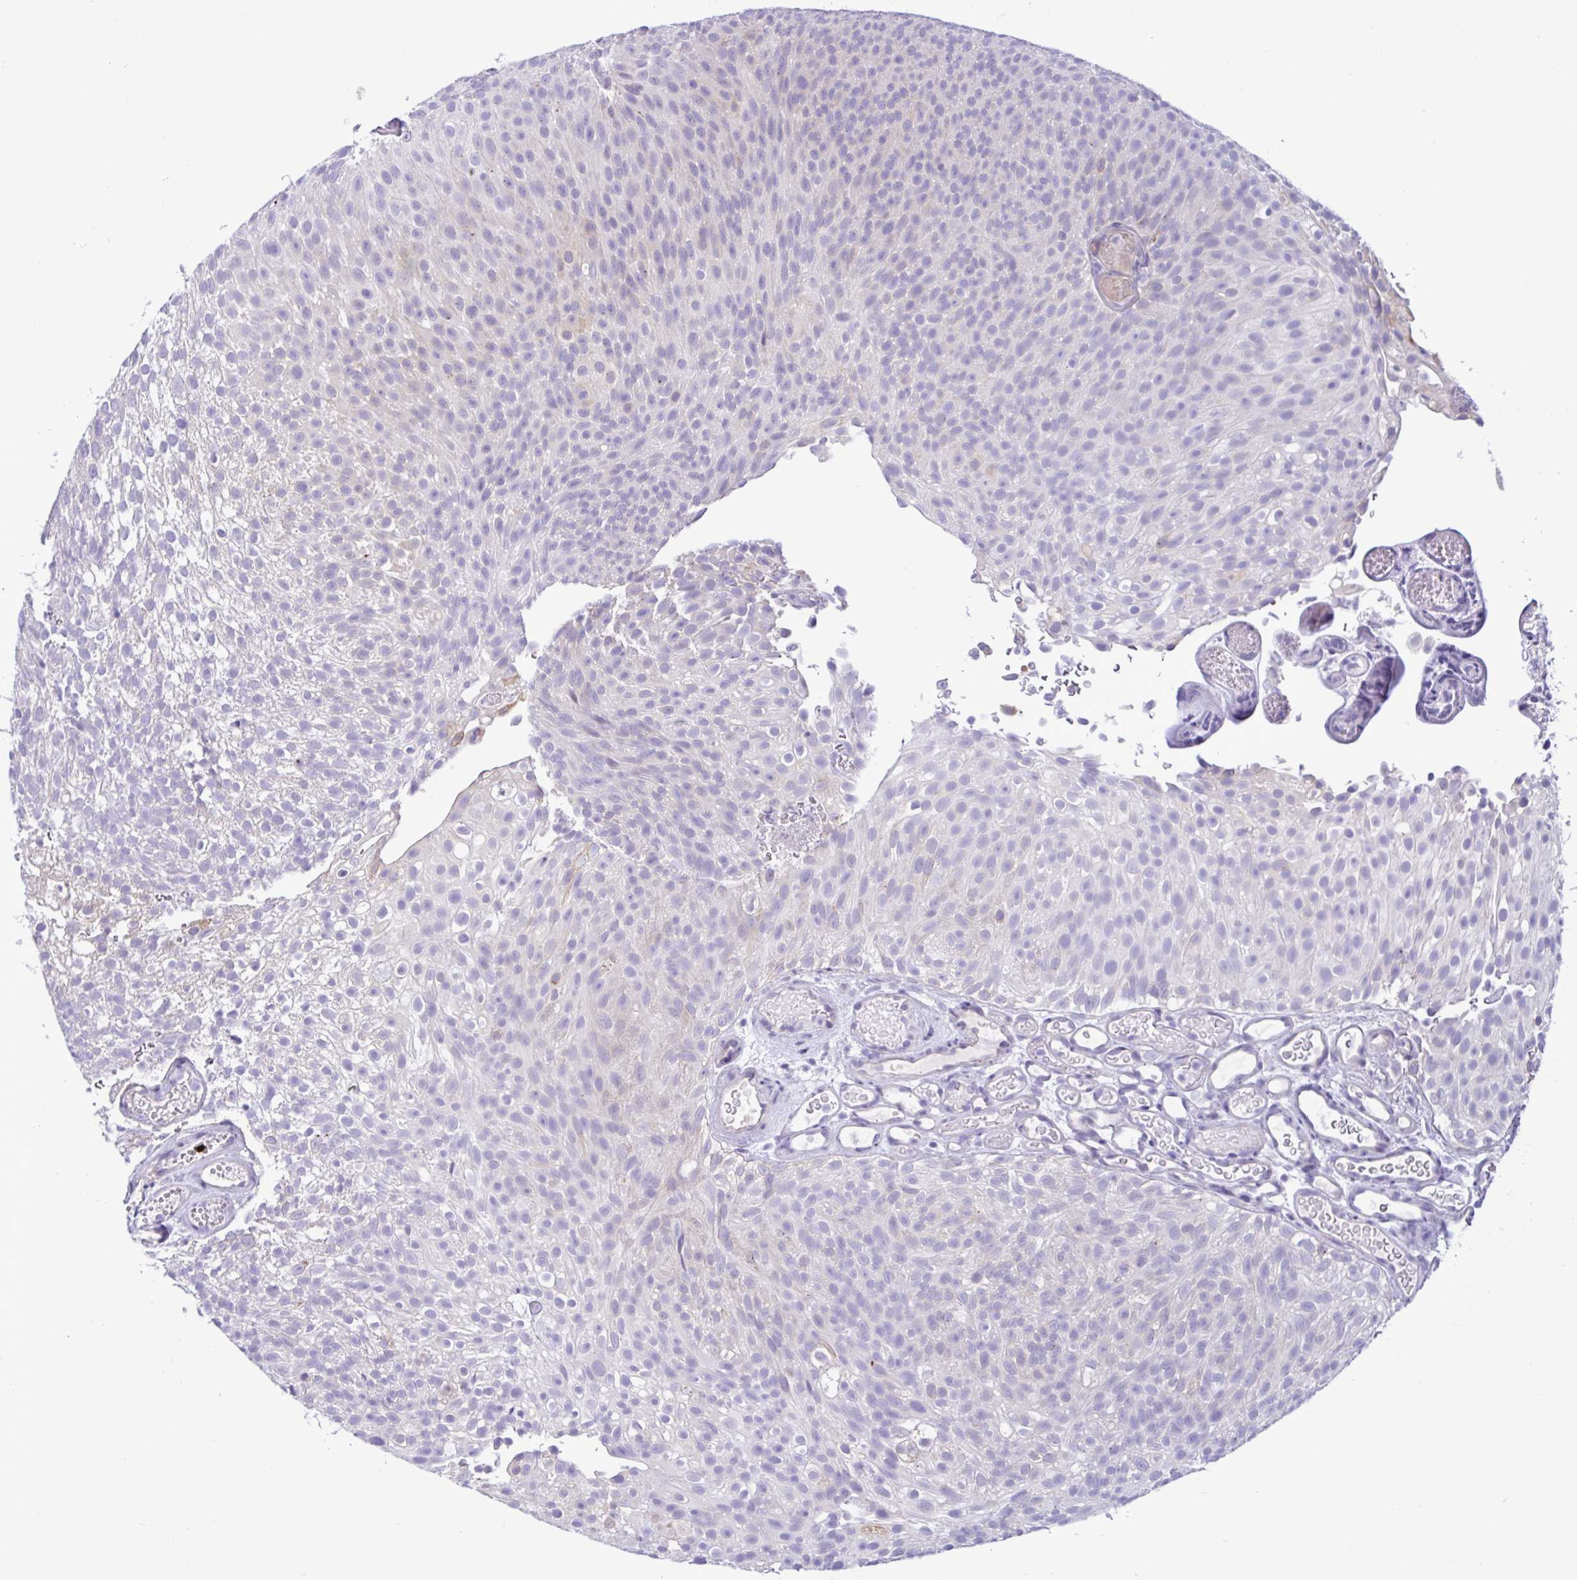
{"staining": {"intensity": "negative", "quantity": "none", "location": "none"}, "tissue": "urothelial cancer", "cell_type": "Tumor cells", "image_type": "cancer", "snomed": [{"axis": "morphology", "description": "Urothelial carcinoma, Low grade"}, {"axis": "topography", "description": "Urinary bladder"}], "caption": "Image shows no significant protein staining in tumor cells of urothelial cancer.", "gene": "SREBF1", "patient": {"sex": "male", "age": 78}}